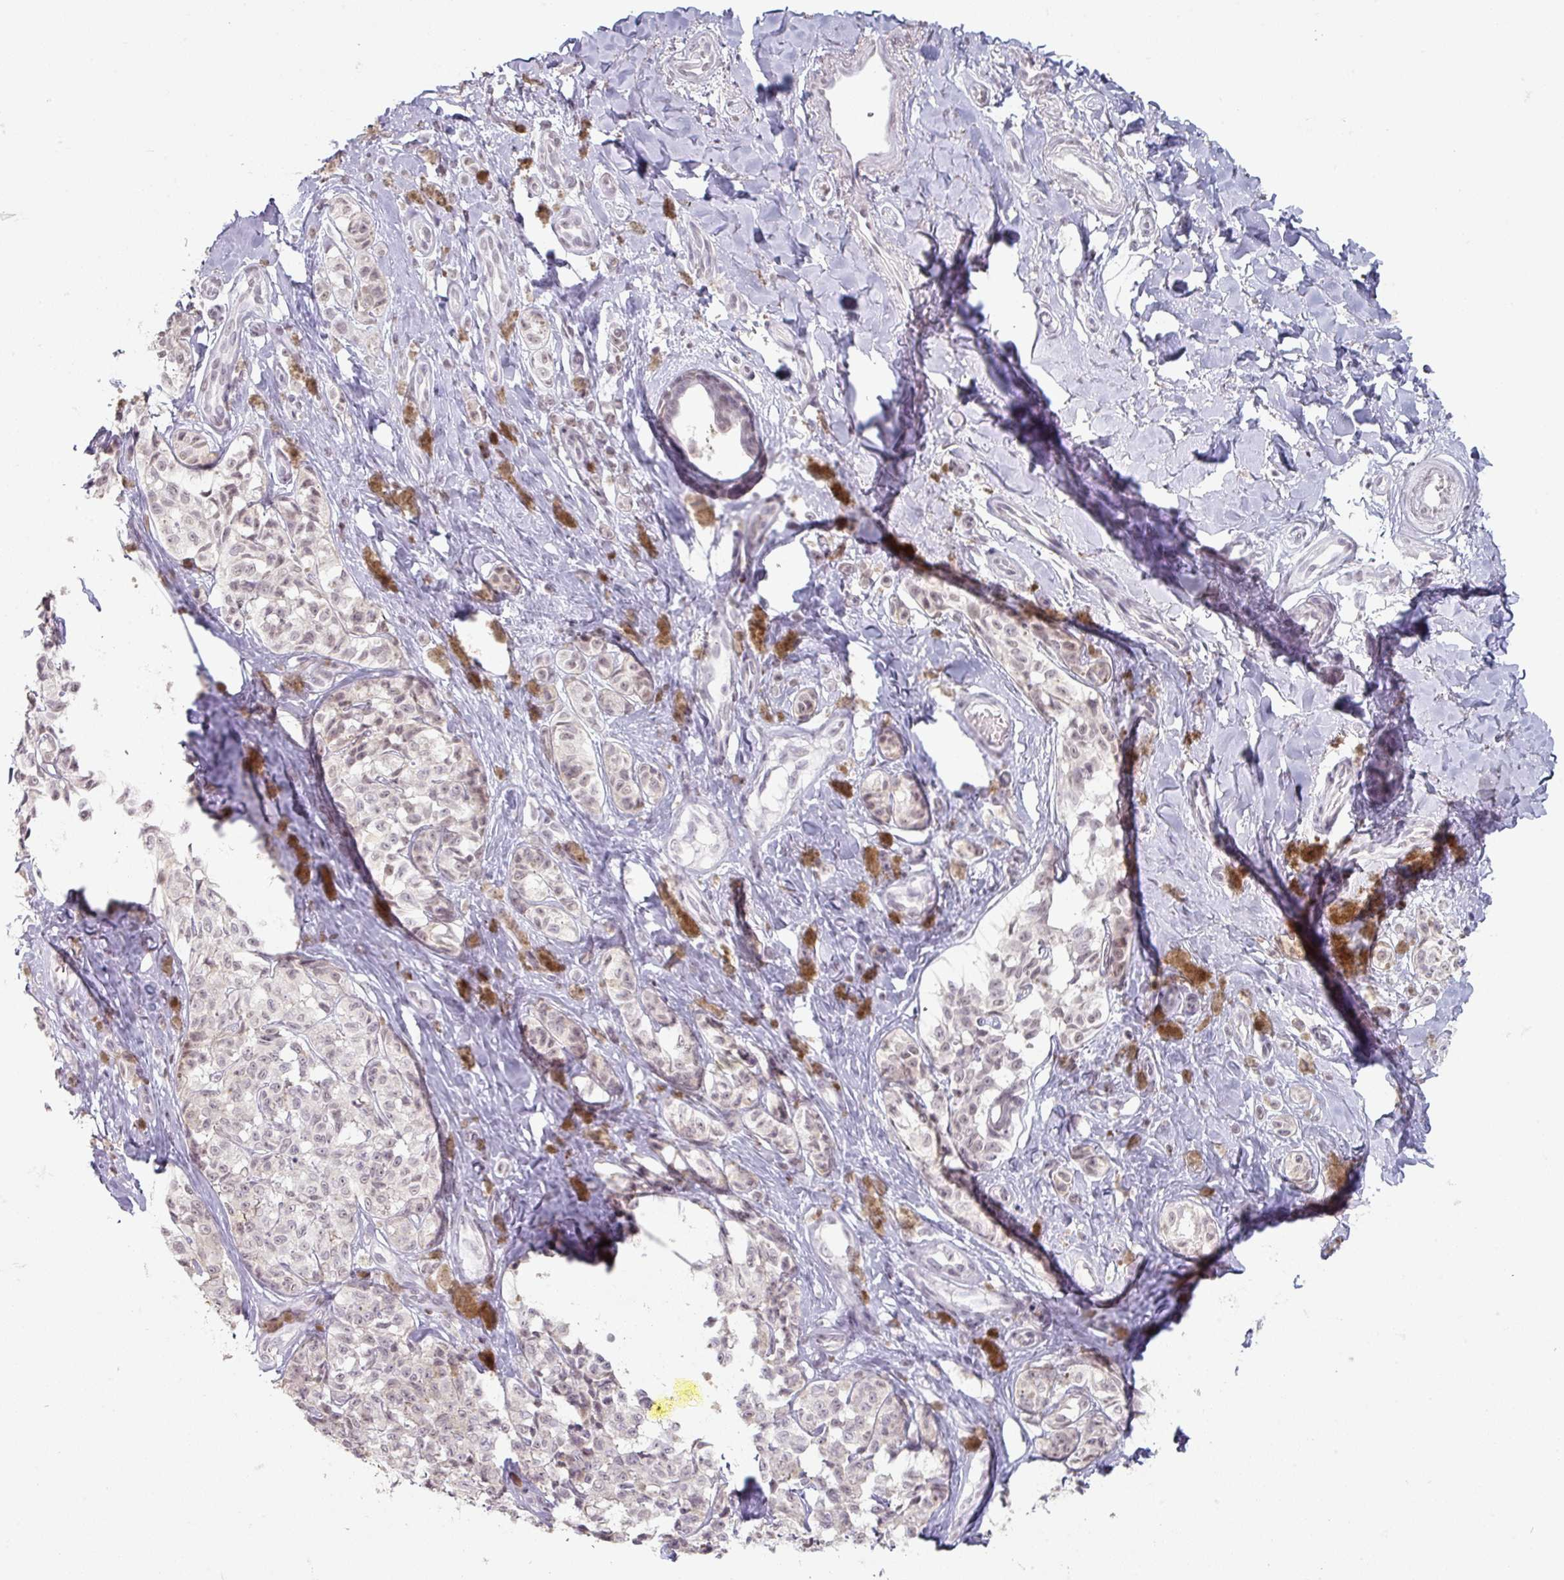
{"staining": {"intensity": "weak", "quantity": "<25%", "location": "nuclear"}, "tissue": "melanoma", "cell_type": "Tumor cells", "image_type": "cancer", "snomed": [{"axis": "morphology", "description": "Malignant melanoma, NOS"}, {"axis": "topography", "description": "Skin"}], "caption": "Tumor cells show no significant expression in malignant melanoma.", "gene": "SPRR1A", "patient": {"sex": "female", "age": 65}}